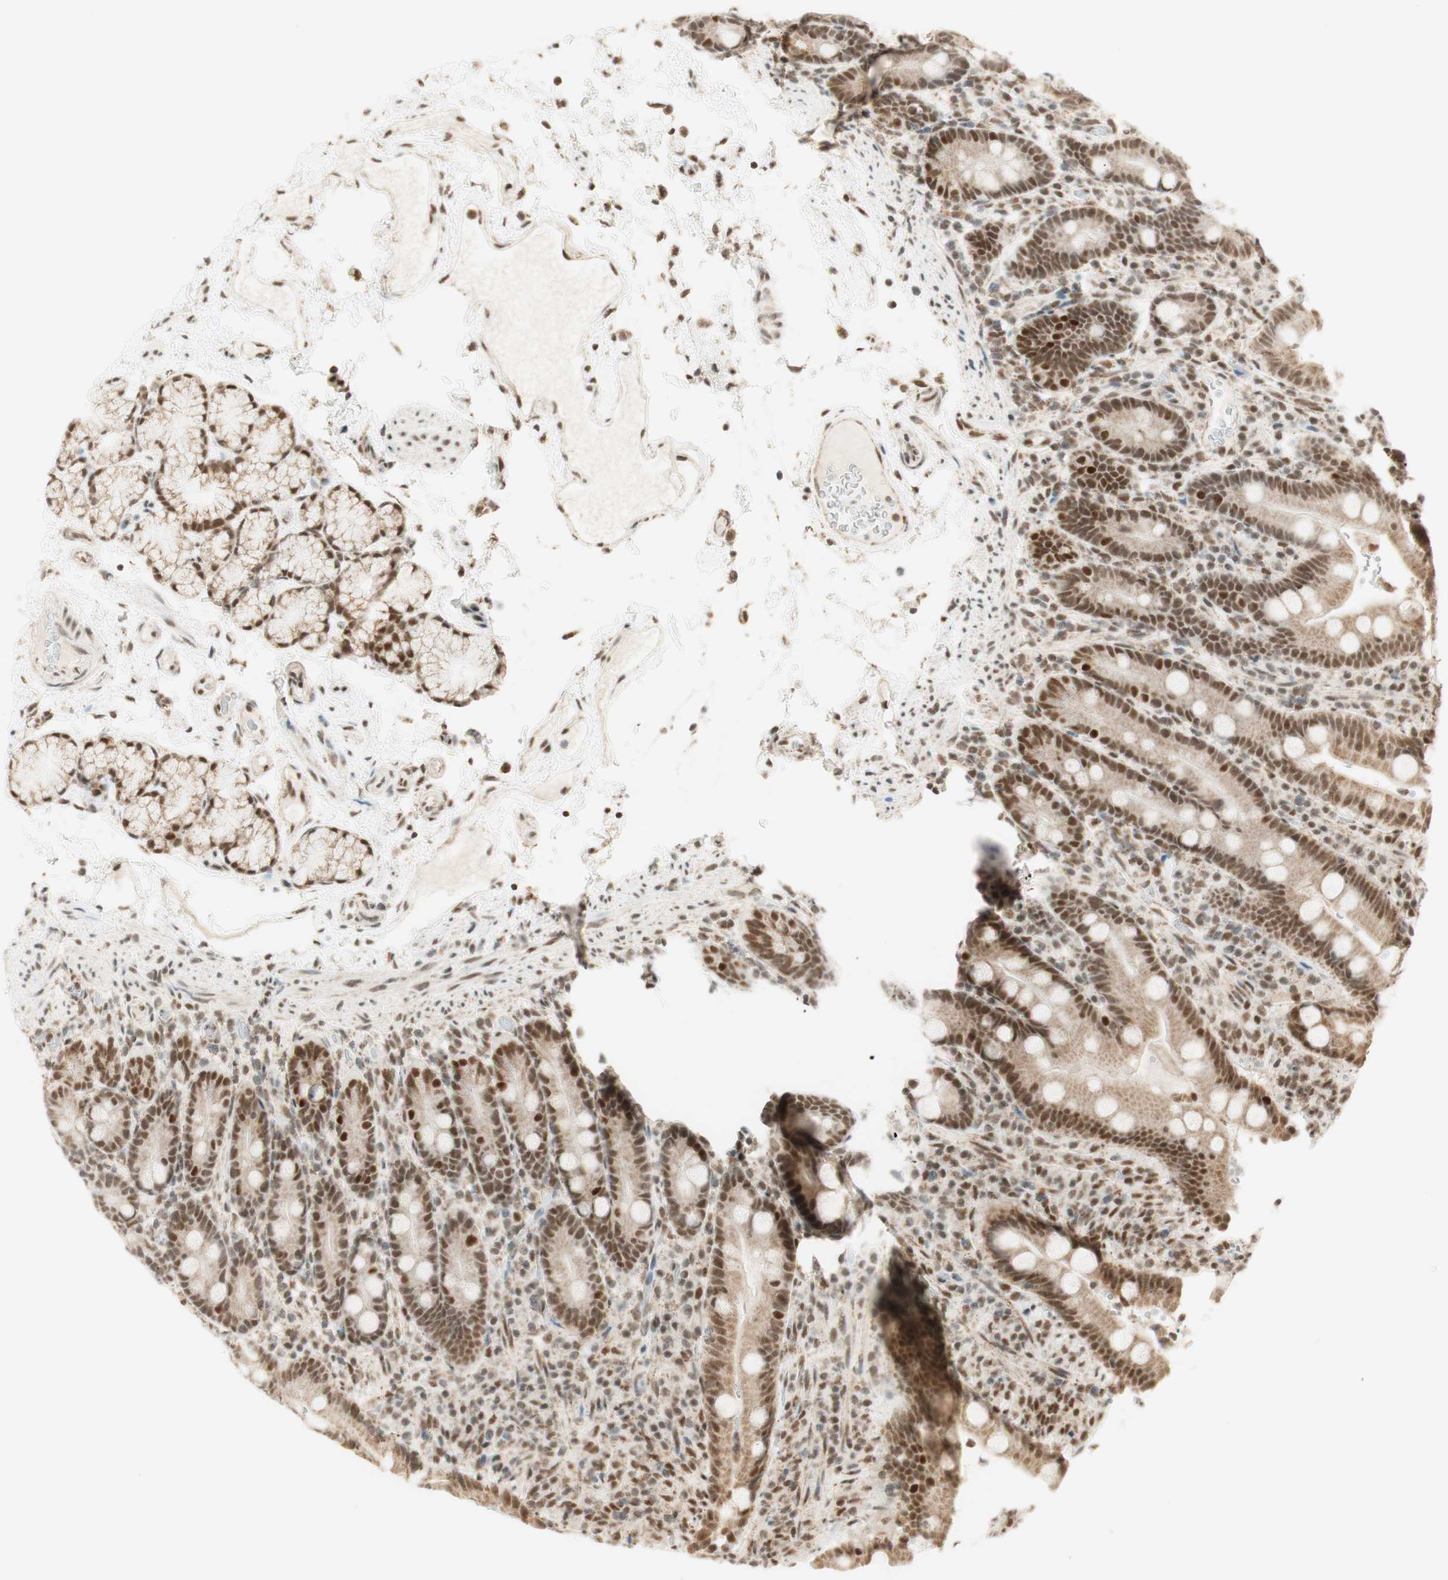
{"staining": {"intensity": "moderate", "quantity": ">75%", "location": "cytoplasmic/membranous,nuclear"}, "tissue": "duodenum", "cell_type": "Glandular cells", "image_type": "normal", "snomed": [{"axis": "morphology", "description": "Normal tissue, NOS"}, {"axis": "topography", "description": "Small intestine, NOS"}], "caption": "A medium amount of moderate cytoplasmic/membranous,nuclear expression is appreciated in about >75% of glandular cells in benign duodenum.", "gene": "ZNF782", "patient": {"sex": "female", "age": 71}}